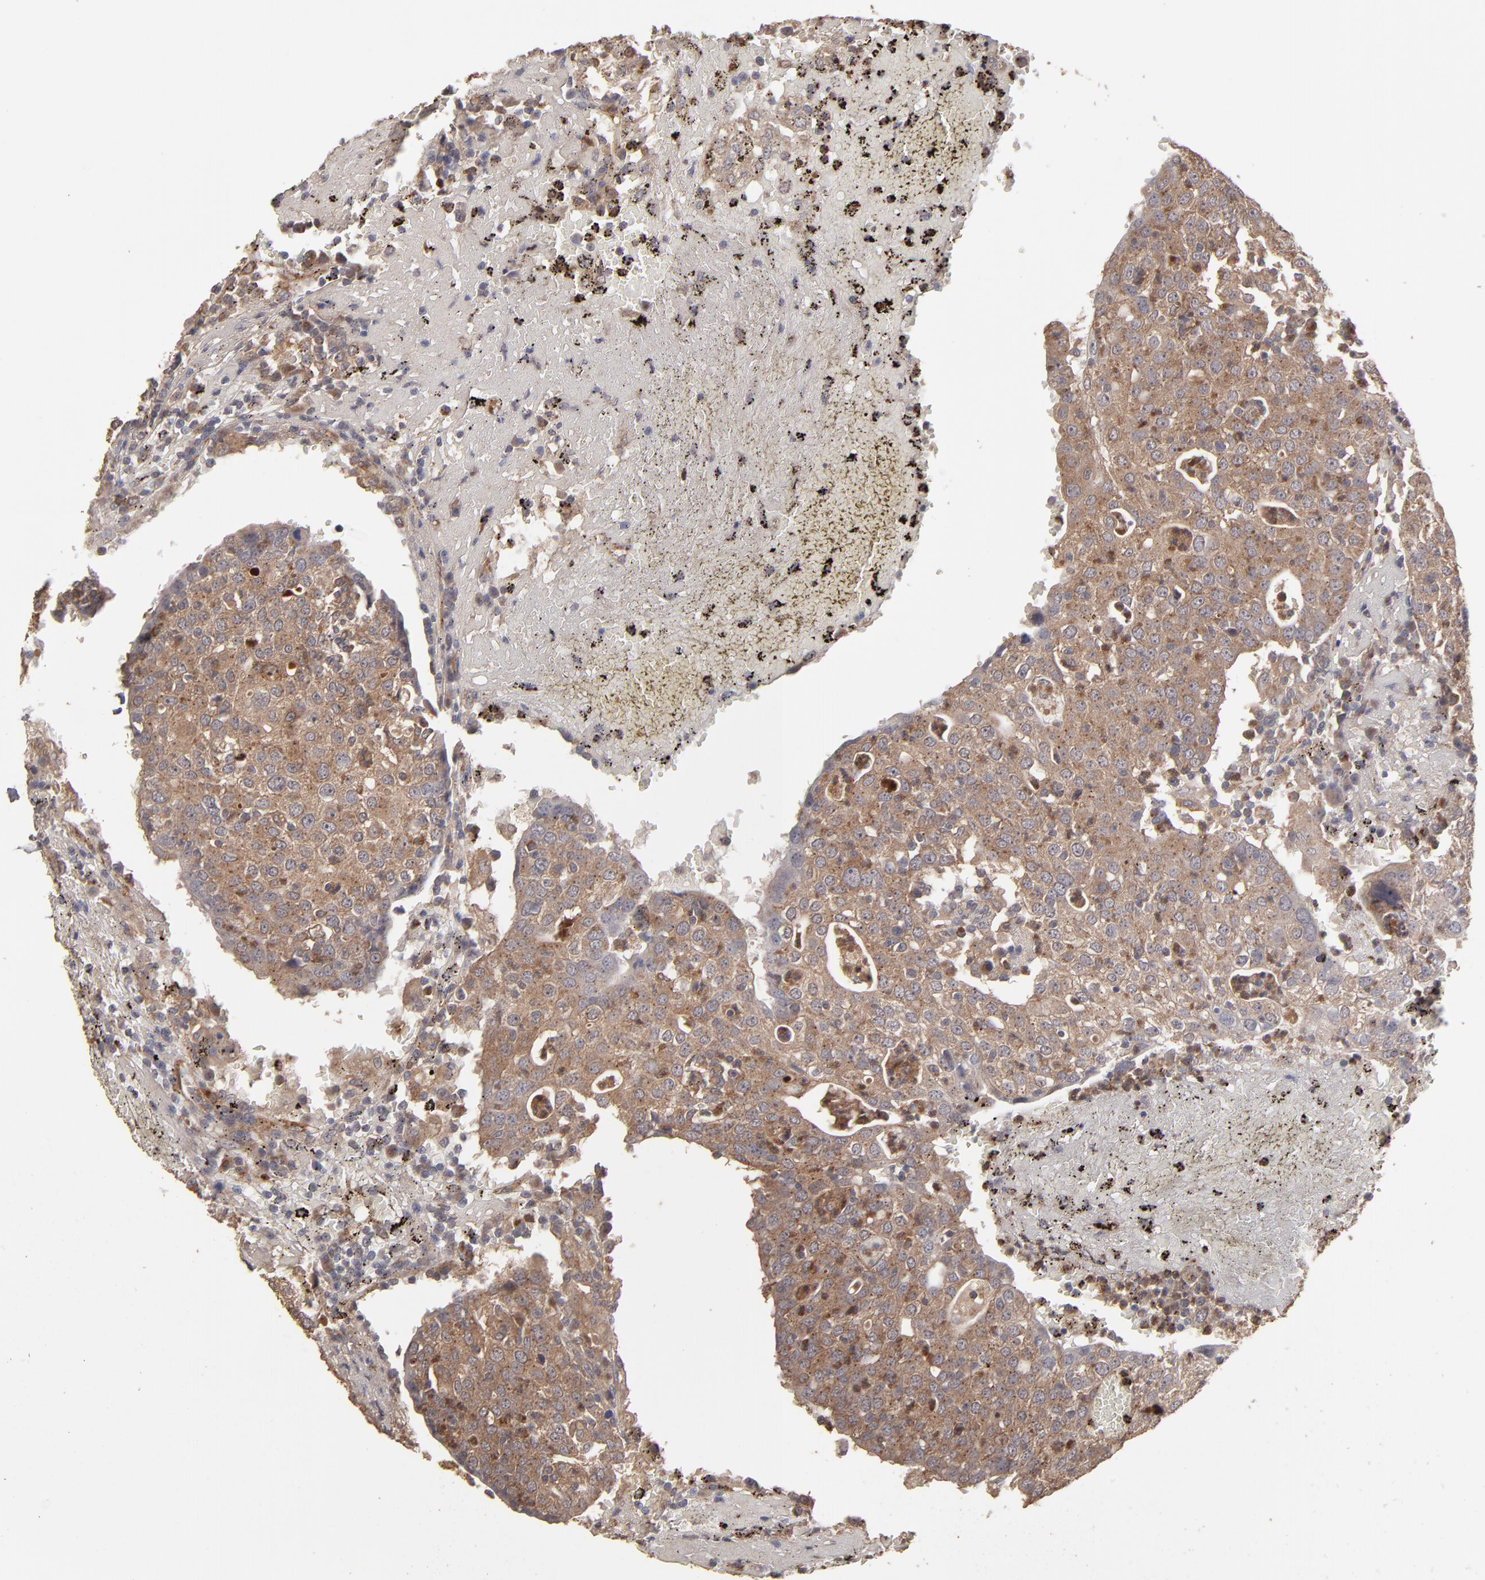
{"staining": {"intensity": "moderate", "quantity": ">75%", "location": "cytoplasmic/membranous"}, "tissue": "head and neck cancer", "cell_type": "Tumor cells", "image_type": "cancer", "snomed": [{"axis": "morphology", "description": "Adenocarcinoma, NOS"}, {"axis": "topography", "description": "Salivary gland"}, {"axis": "topography", "description": "Head-Neck"}], "caption": "Immunohistochemistry (IHC) micrograph of adenocarcinoma (head and neck) stained for a protein (brown), which reveals medium levels of moderate cytoplasmic/membranous expression in approximately >75% of tumor cells.", "gene": "MMP2", "patient": {"sex": "female", "age": 65}}